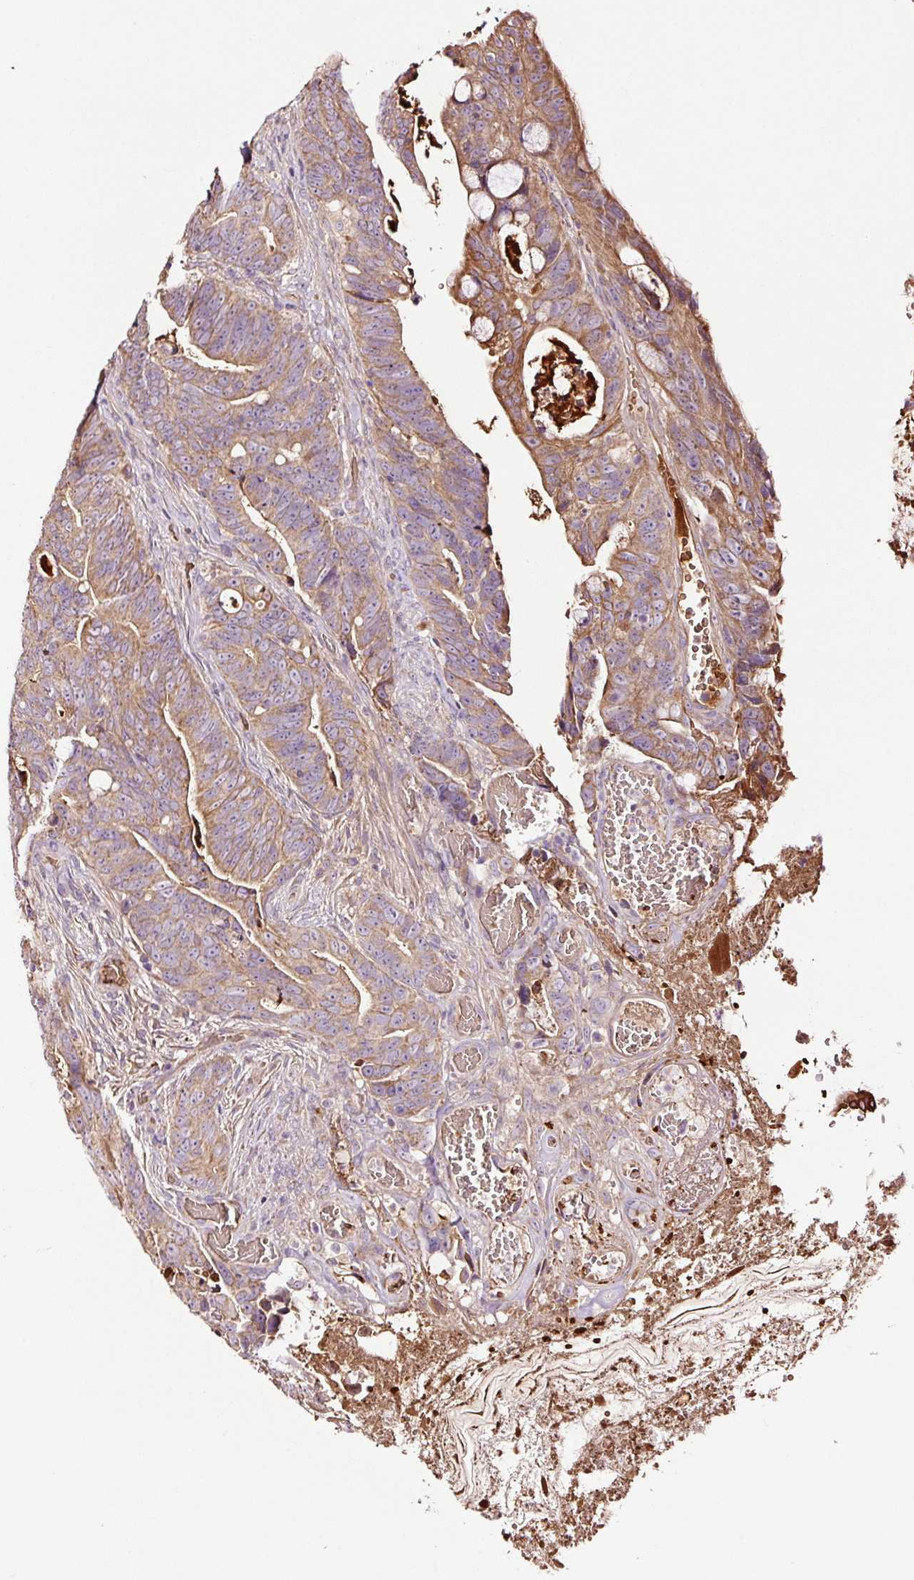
{"staining": {"intensity": "moderate", "quantity": "25%-75%", "location": "cytoplasmic/membranous"}, "tissue": "colorectal cancer", "cell_type": "Tumor cells", "image_type": "cancer", "snomed": [{"axis": "morphology", "description": "Adenocarcinoma, NOS"}, {"axis": "topography", "description": "Colon"}], "caption": "There is medium levels of moderate cytoplasmic/membranous staining in tumor cells of colorectal cancer (adenocarcinoma), as demonstrated by immunohistochemical staining (brown color).", "gene": "PGLYRP2", "patient": {"sex": "female", "age": 82}}